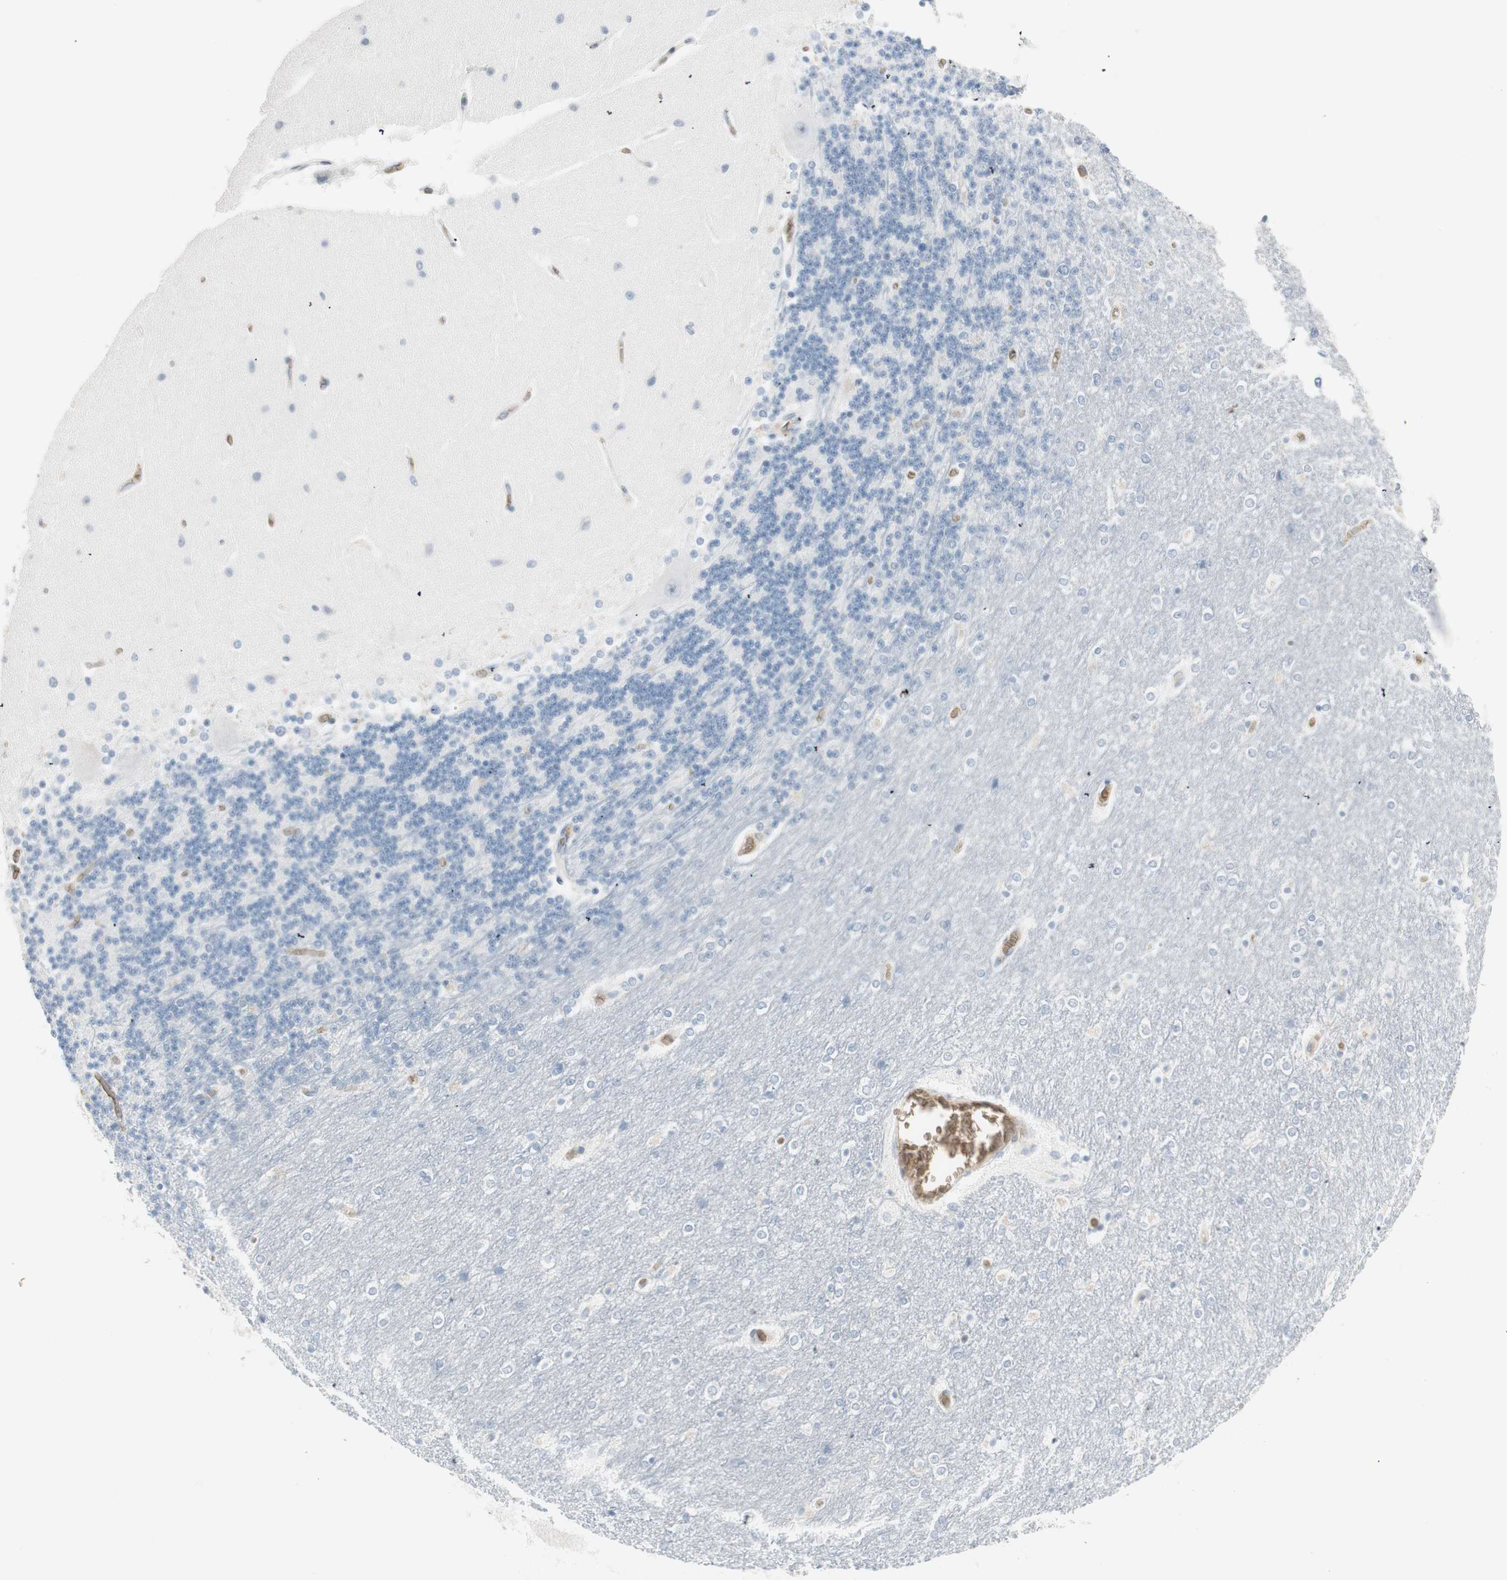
{"staining": {"intensity": "negative", "quantity": "none", "location": "none"}, "tissue": "cerebellum", "cell_type": "Cells in granular layer", "image_type": "normal", "snomed": [{"axis": "morphology", "description": "Normal tissue, NOS"}, {"axis": "topography", "description": "Cerebellum"}], "caption": "Cells in granular layer are negative for brown protein staining in unremarkable cerebellum. Brightfield microscopy of immunohistochemistry (IHC) stained with DAB (brown) and hematoxylin (blue), captured at high magnification.", "gene": "MAP4K1", "patient": {"sex": "female", "age": 54}}